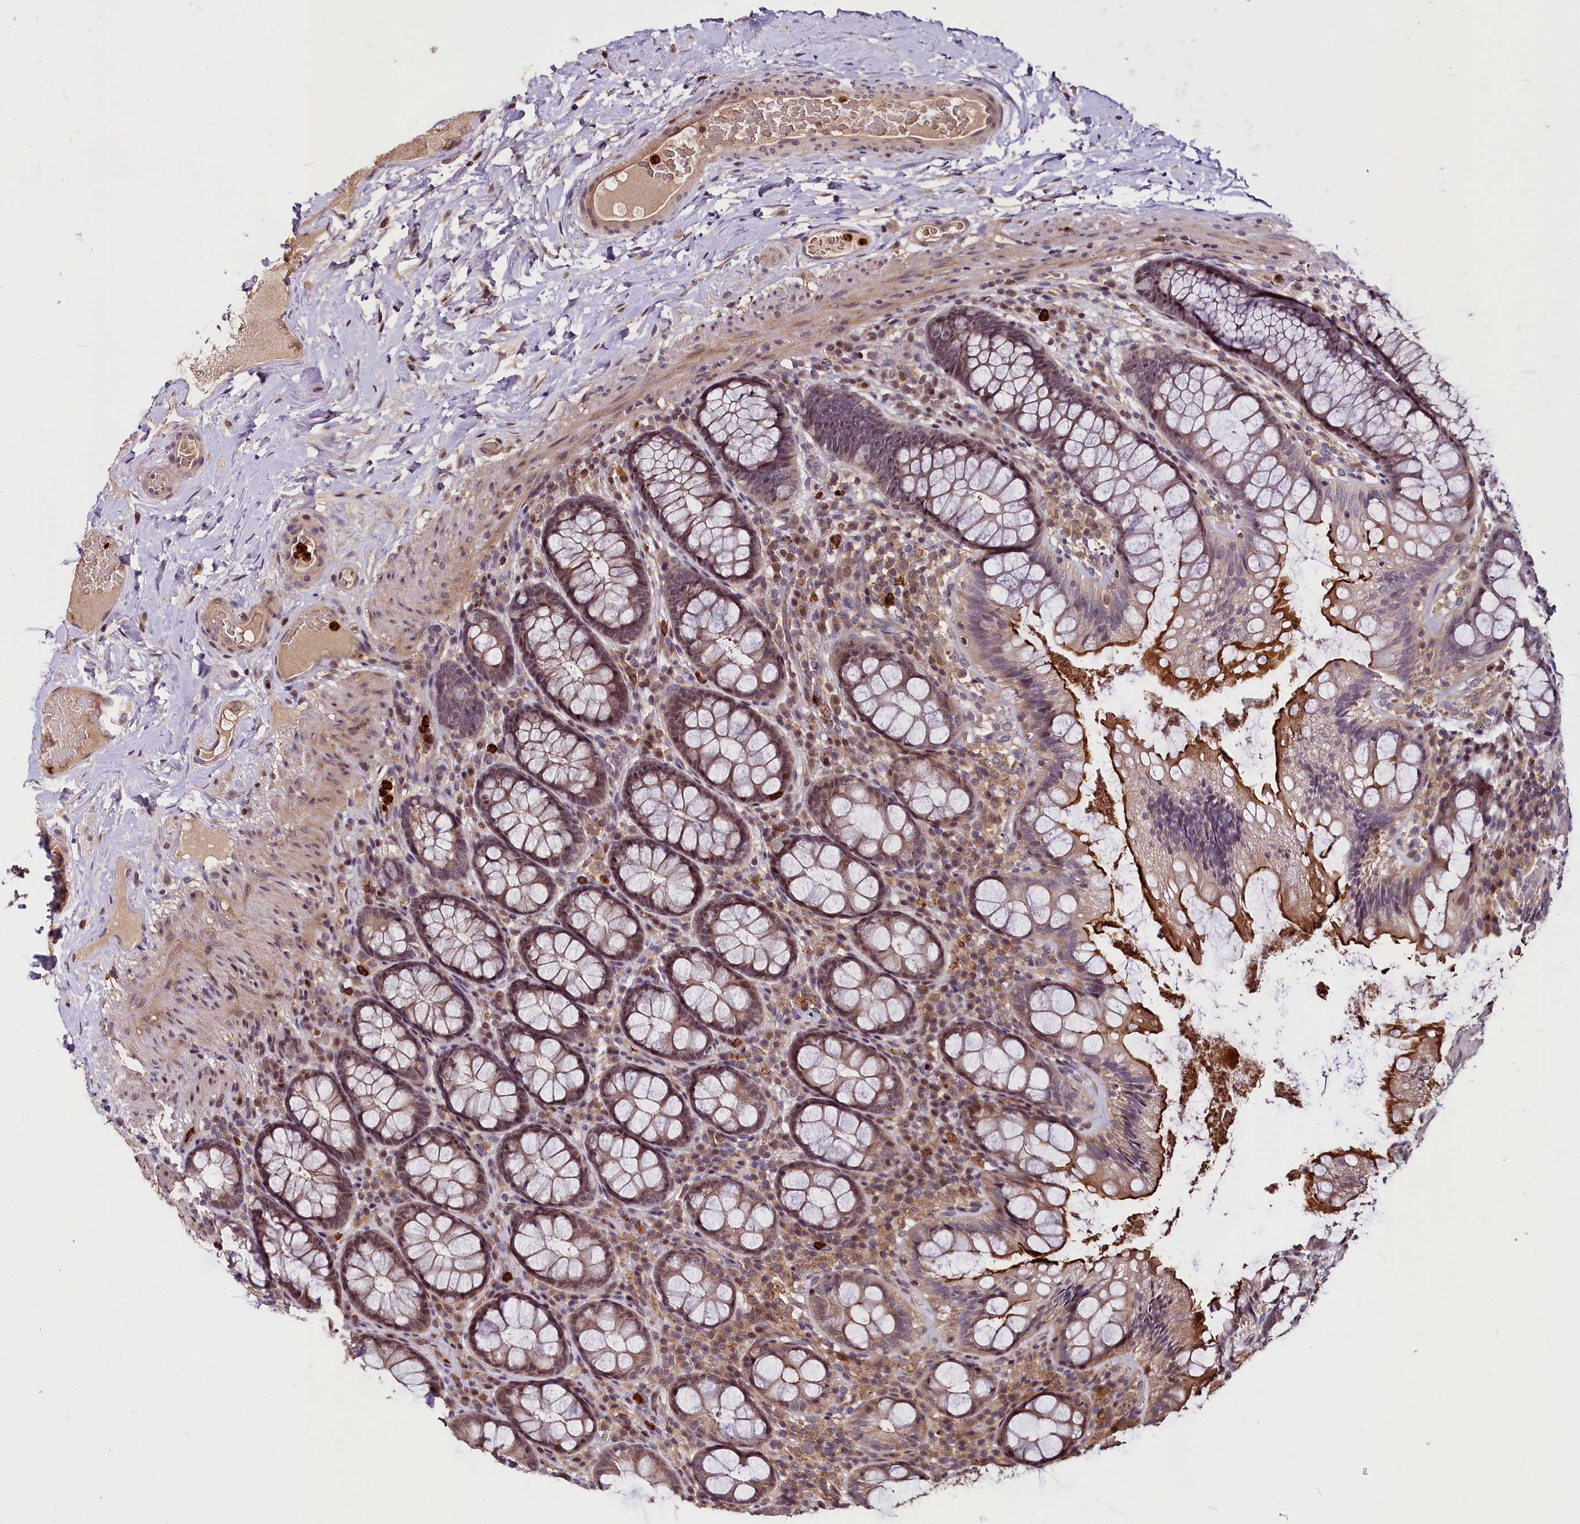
{"staining": {"intensity": "moderate", "quantity": "25%-75%", "location": "cytoplasmic/membranous"}, "tissue": "rectum", "cell_type": "Glandular cells", "image_type": "normal", "snomed": [{"axis": "morphology", "description": "Normal tissue, NOS"}, {"axis": "topography", "description": "Rectum"}], "caption": "Protein expression analysis of unremarkable rectum exhibits moderate cytoplasmic/membranous staining in about 25%-75% of glandular cells. The staining is performed using DAB (3,3'-diaminobenzidine) brown chromogen to label protein expression. The nuclei are counter-stained blue using hematoxylin.", "gene": "ATG101", "patient": {"sex": "male", "age": 83}}